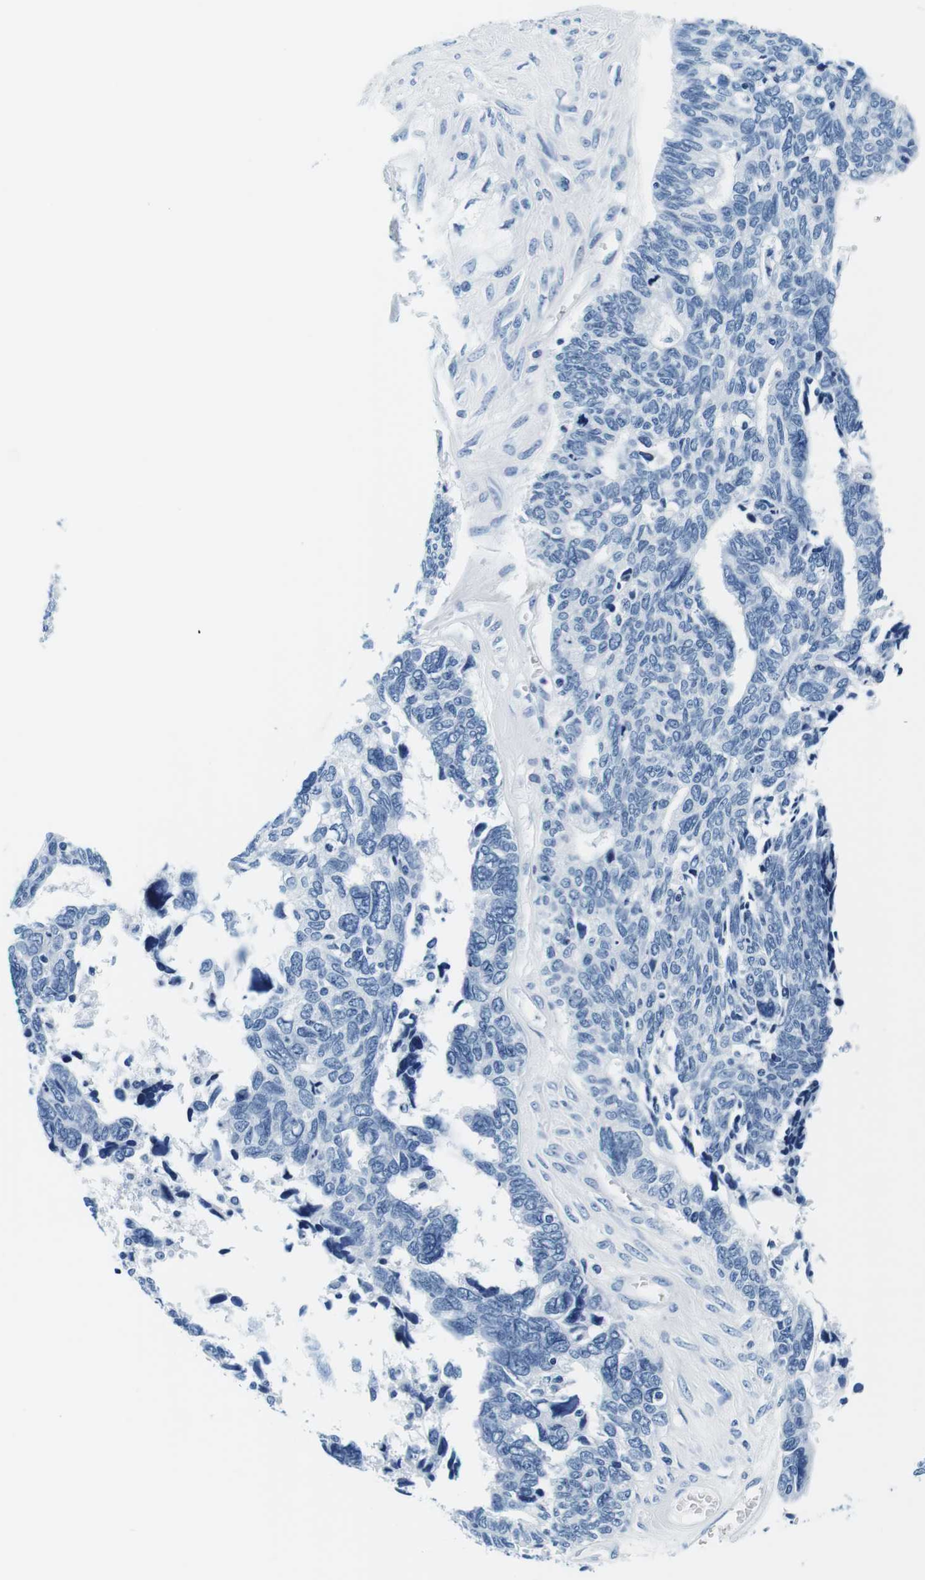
{"staining": {"intensity": "negative", "quantity": "none", "location": "none"}, "tissue": "ovarian cancer", "cell_type": "Tumor cells", "image_type": "cancer", "snomed": [{"axis": "morphology", "description": "Cystadenocarcinoma, serous, NOS"}, {"axis": "topography", "description": "Ovary"}], "caption": "A high-resolution histopathology image shows IHC staining of ovarian cancer, which shows no significant staining in tumor cells.", "gene": "ELANE", "patient": {"sex": "female", "age": 79}}